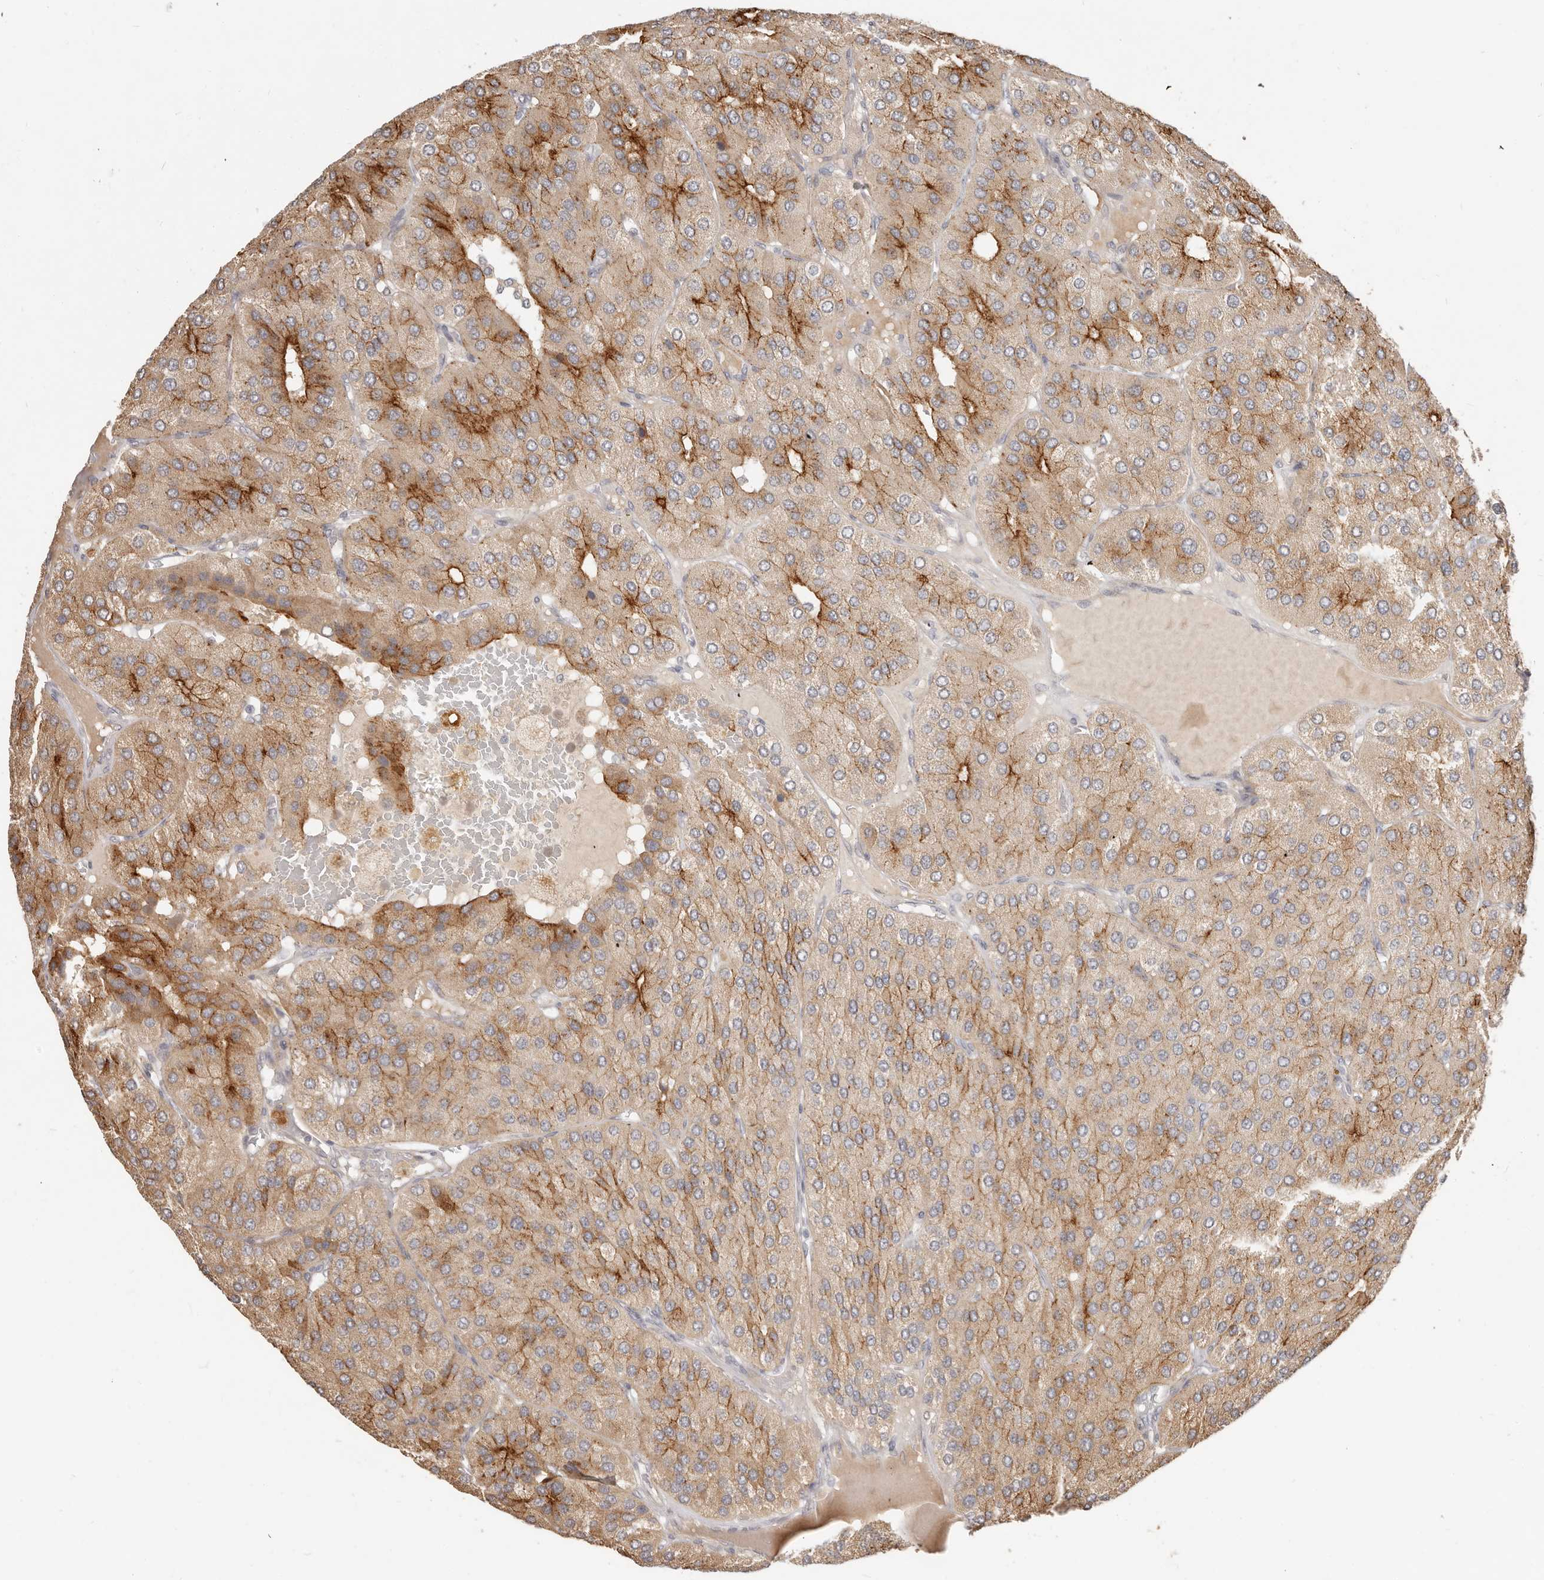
{"staining": {"intensity": "moderate", "quantity": ">75%", "location": "cytoplasmic/membranous"}, "tissue": "parathyroid gland", "cell_type": "Glandular cells", "image_type": "normal", "snomed": [{"axis": "morphology", "description": "Normal tissue, NOS"}, {"axis": "morphology", "description": "Adenoma, NOS"}, {"axis": "topography", "description": "Parathyroid gland"}], "caption": "A high-resolution histopathology image shows immunohistochemistry staining of benign parathyroid gland, which demonstrates moderate cytoplasmic/membranous positivity in about >75% of glandular cells.", "gene": "MTFR2", "patient": {"sex": "female", "age": 86}}